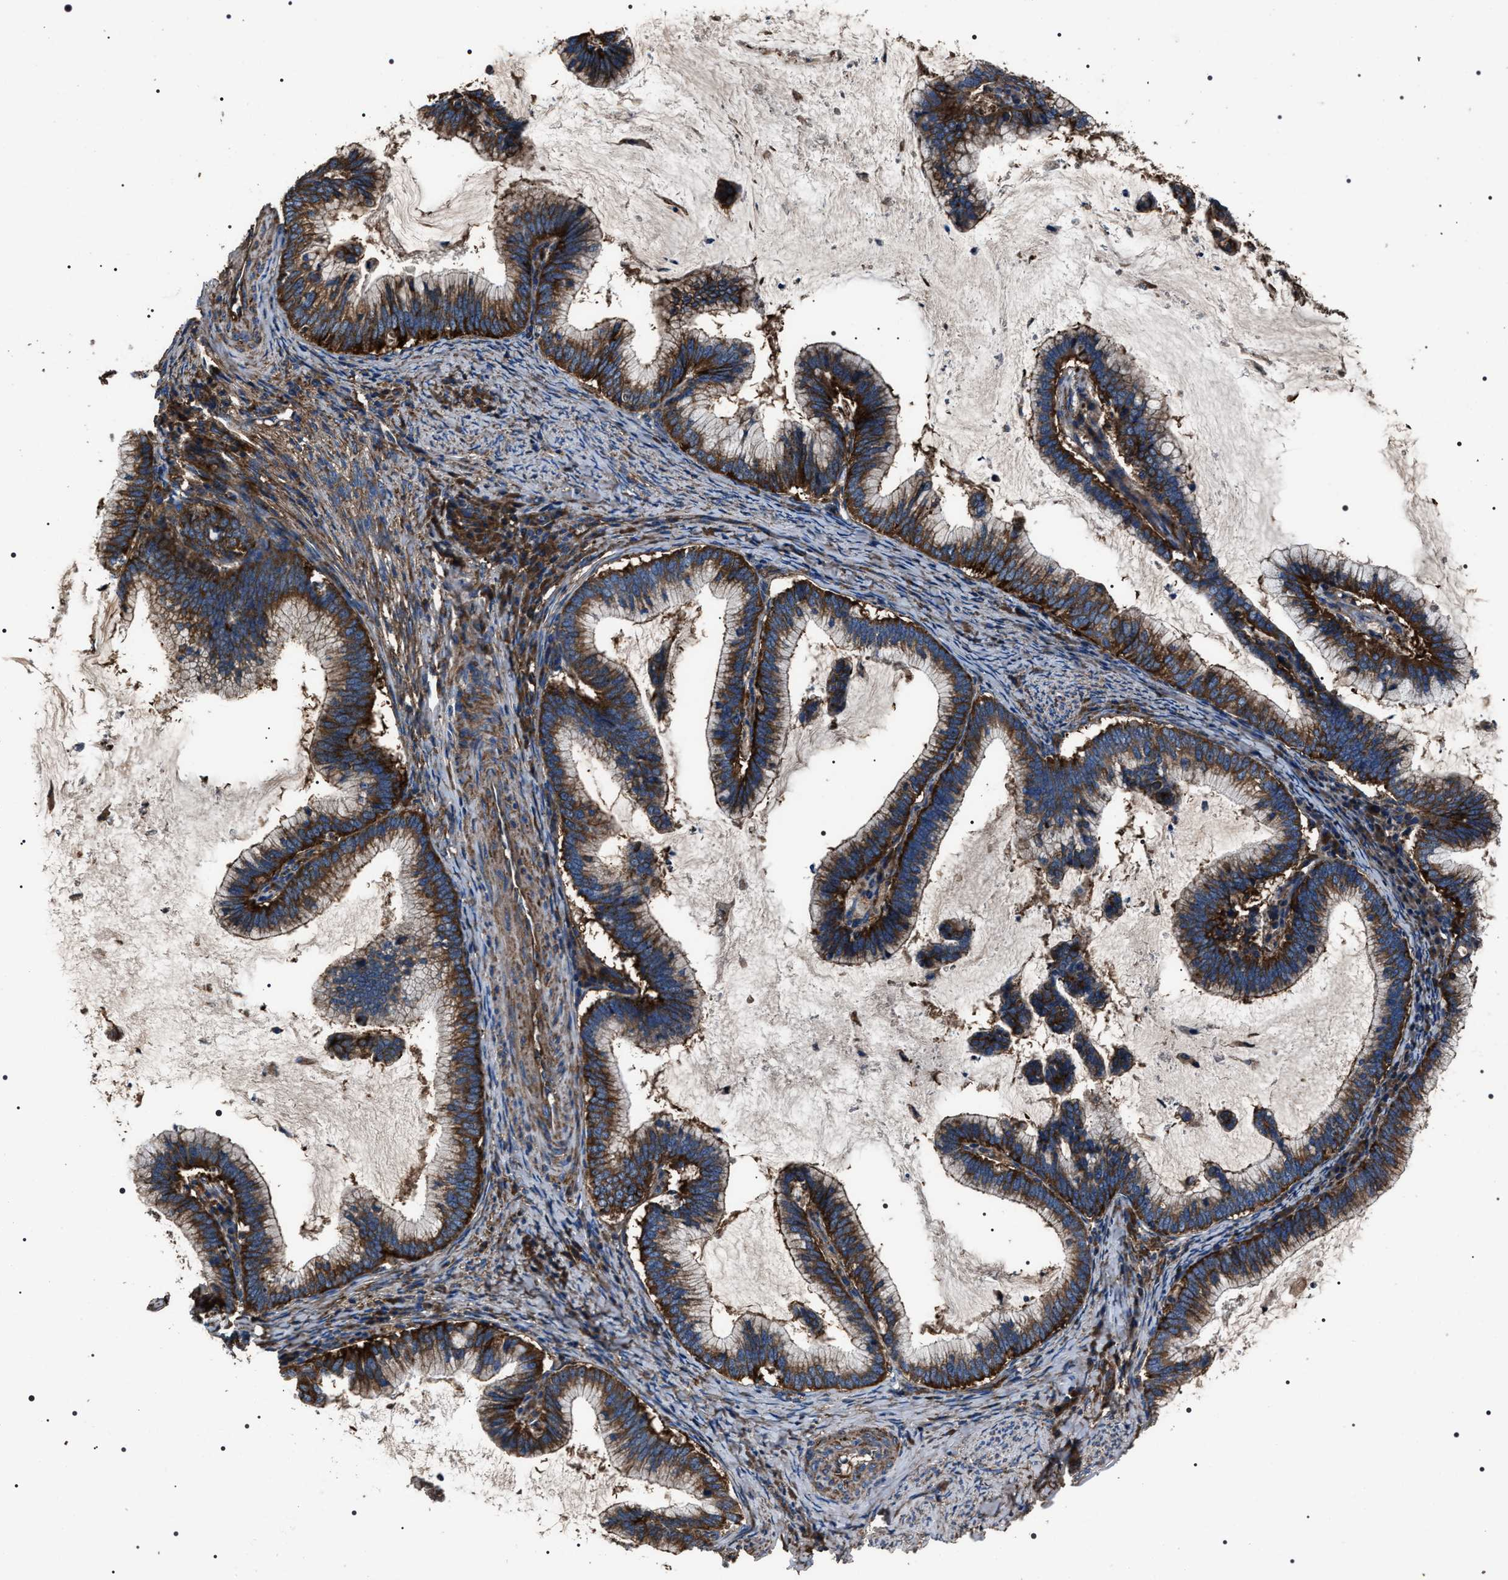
{"staining": {"intensity": "strong", "quantity": ">75%", "location": "cytoplasmic/membranous"}, "tissue": "cervical cancer", "cell_type": "Tumor cells", "image_type": "cancer", "snomed": [{"axis": "morphology", "description": "Adenocarcinoma, NOS"}, {"axis": "topography", "description": "Cervix"}], "caption": "About >75% of tumor cells in human cervical cancer (adenocarcinoma) reveal strong cytoplasmic/membranous protein positivity as visualized by brown immunohistochemical staining.", "gene": "HSCB", "patient": {"sex": "female", "age": 36}}